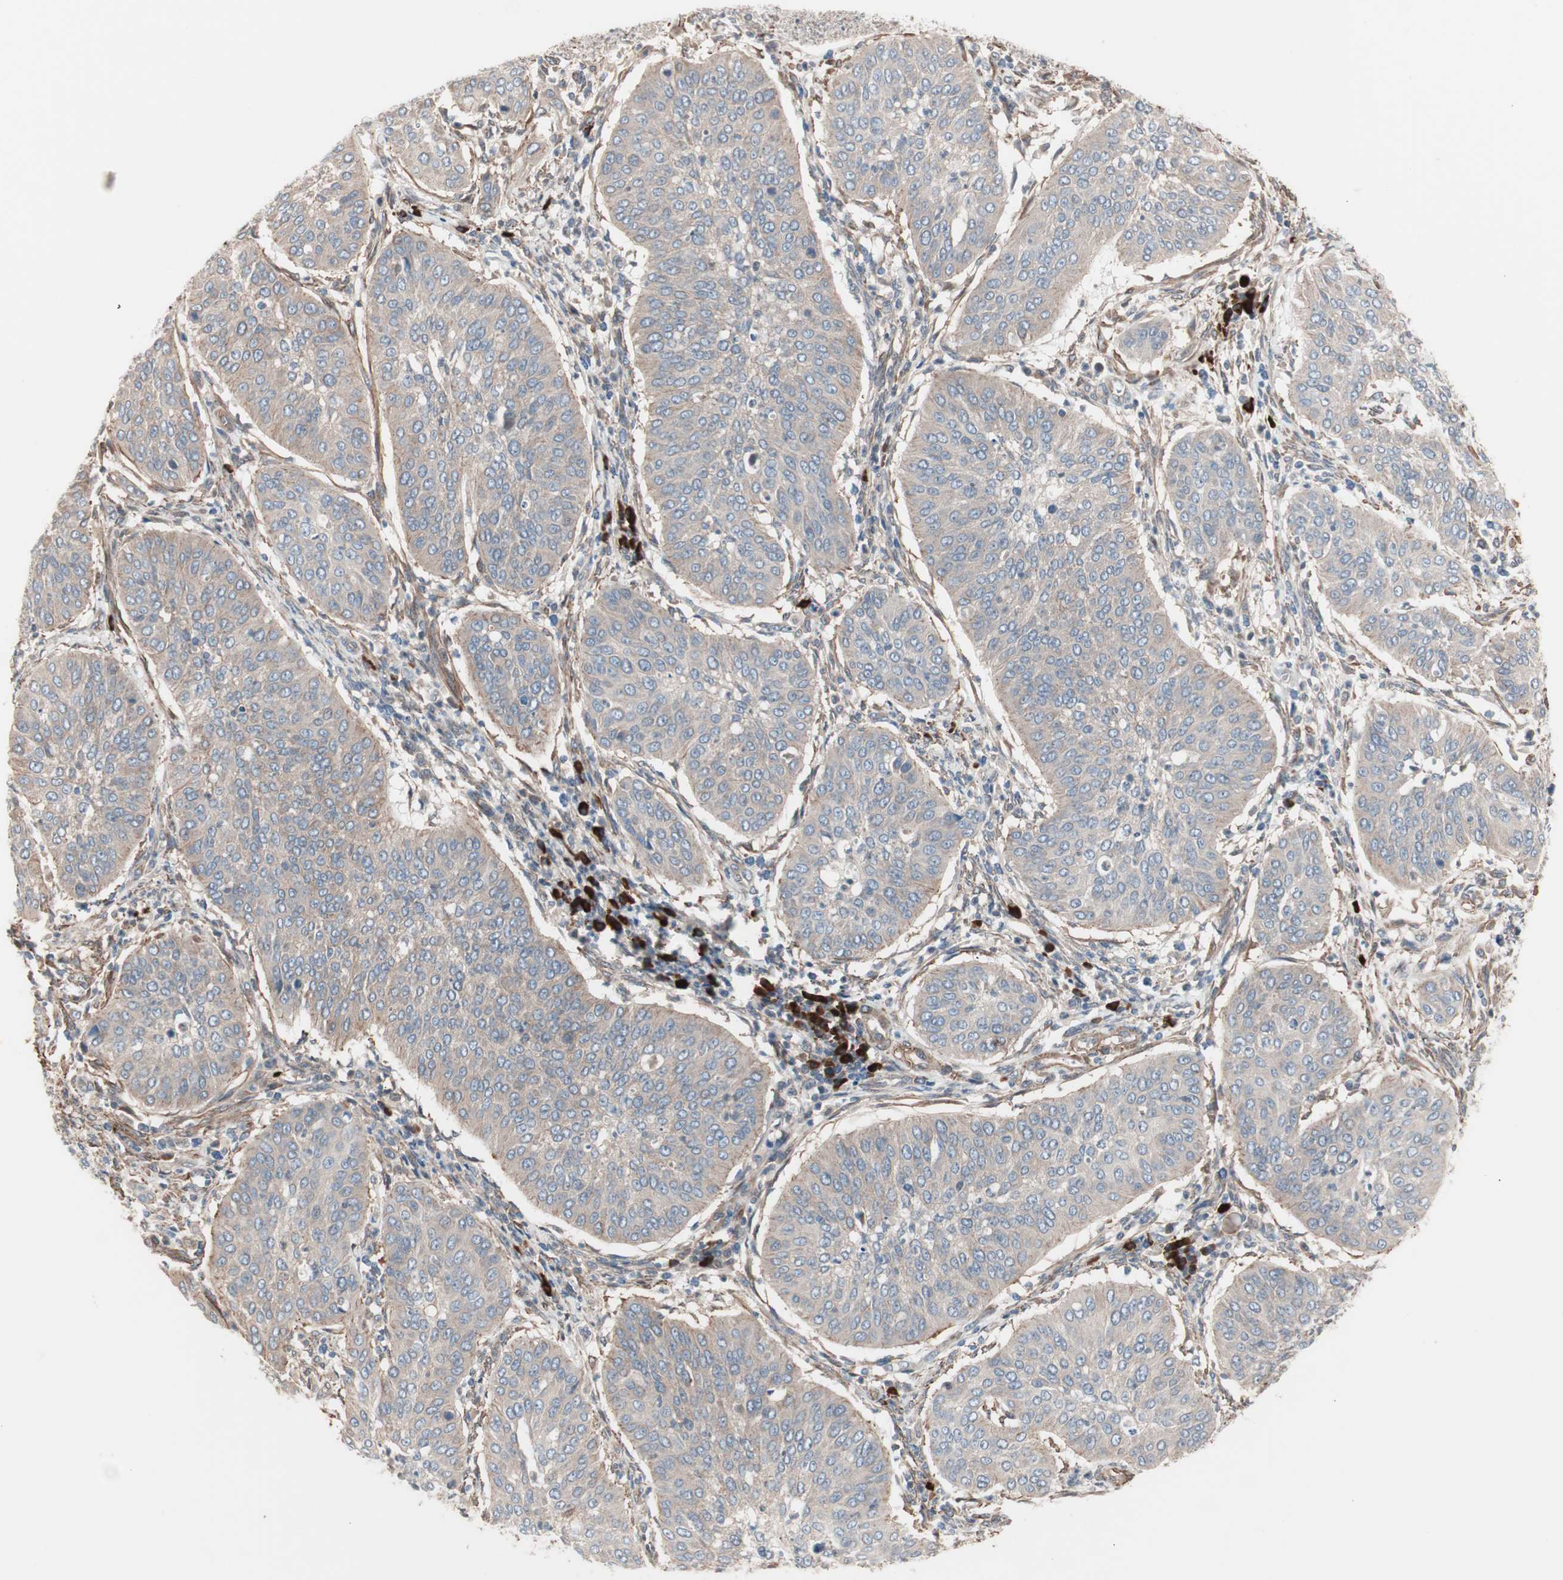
{"staining": {"intensity": "weak", "quantity": ">75%", "location": "cytoplasmic/membranous"}, "tissue": "cervical cancer", "cell_type": "Tumor cells", "image_type": "cancer", "snomed": [{"axis": "morphology", "description": "Normal tissue, NOS"}, {"axis": "morphology", "description": "Squamous cell carcinoma, NOS"}, {"axis": "topography", "description": "Cervix"}], "caption": "Weak cytoplasmic/membranous protein staining is seen in about >75% of tumor cells in cervical squamous cell carcinoma.", "gene": "ALG5", "patient": {"sex": "female", "age": 39}}